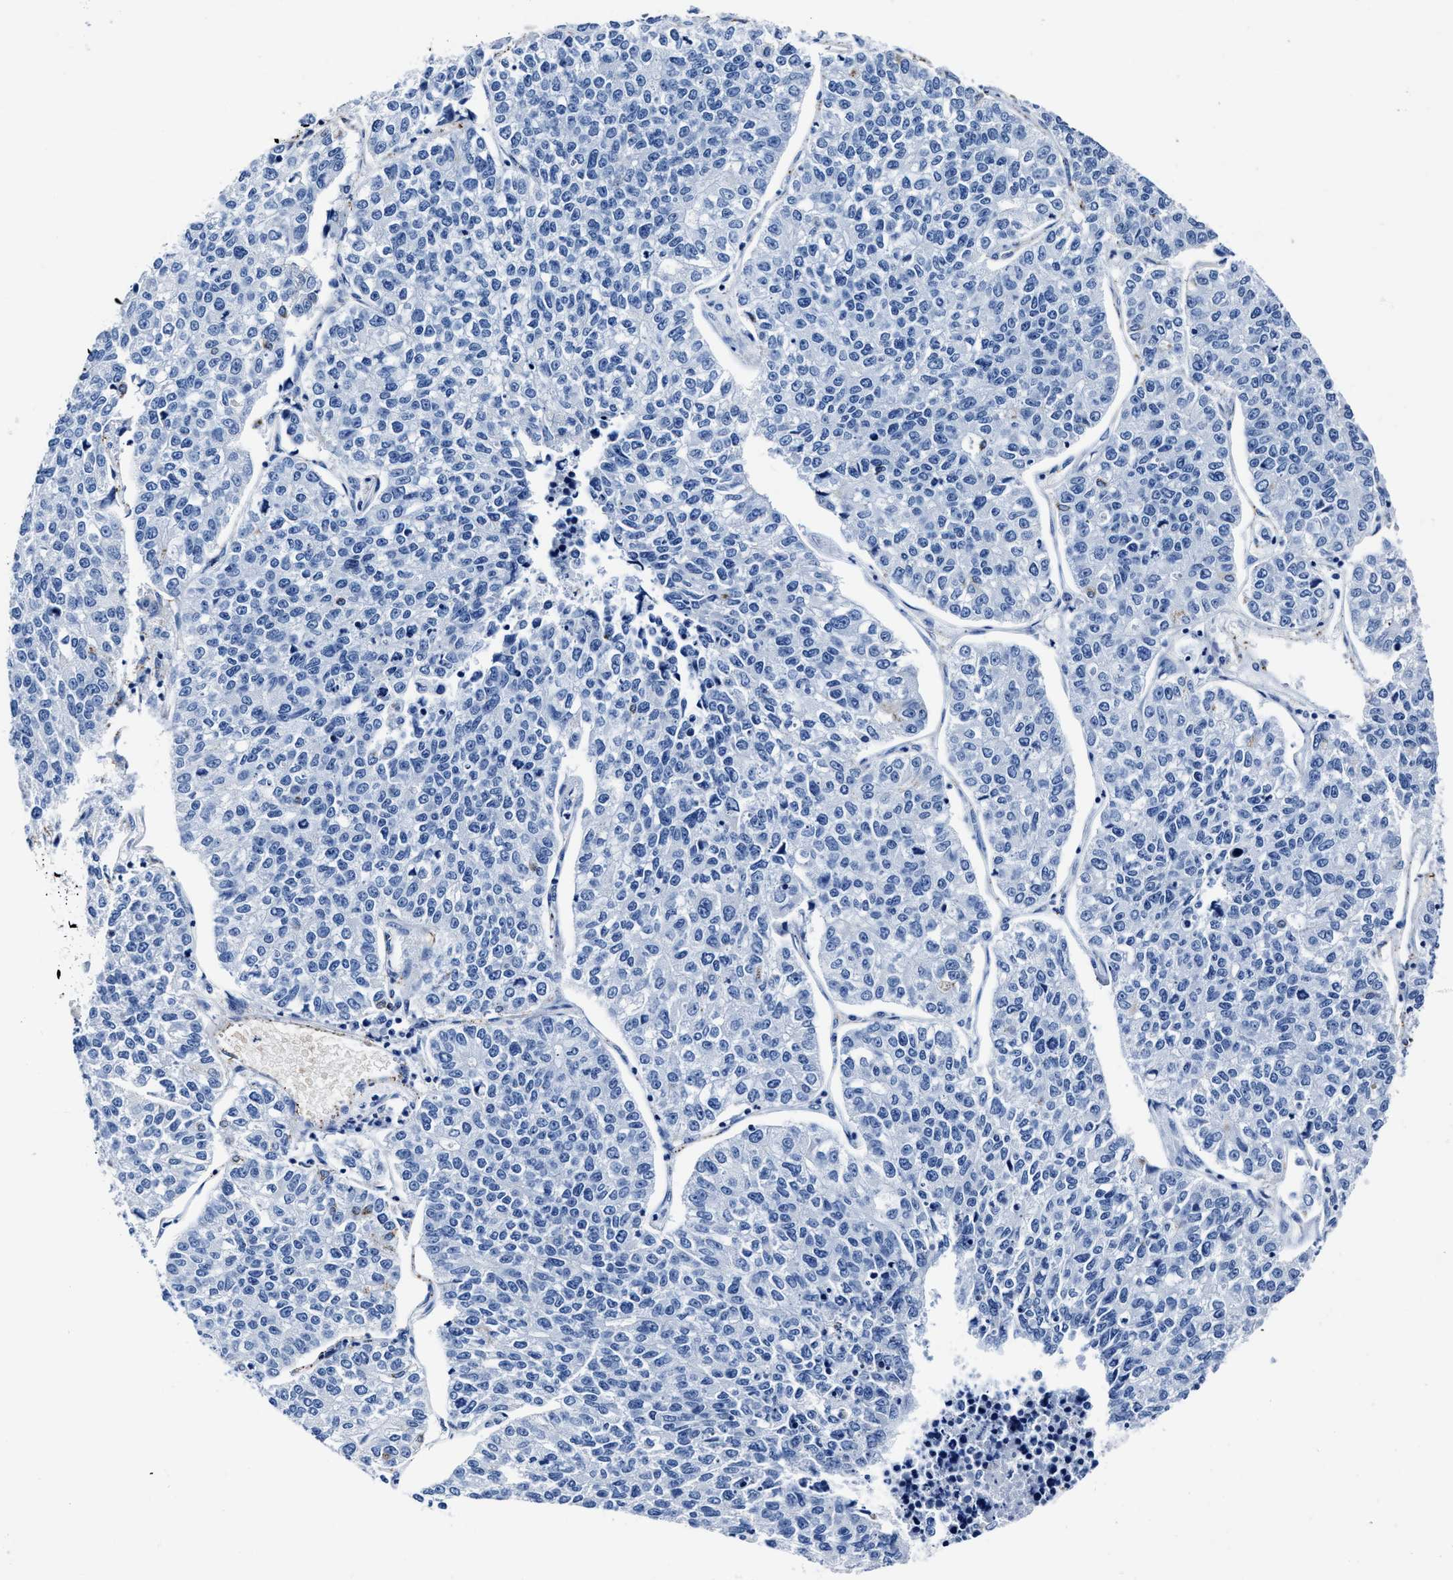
{"staining": {"intensity": "negative", "quantity": "none", "location": "none"}, "tissue": "lung cancer", "cell_type": "Tumor cells", "image_type": "cancer", "snomed": [{"axis": "morphology", "description": "Adenocarcinoma, NOS"}, {"axis": "topography", "description": "Lung"}], "caption": "Immunohistochemical staining of lung adenocarcinoma shows no significant expression in tumor cells.", "gene": "KCNMB3", "patient": {"sex": "male", "age": 49}}